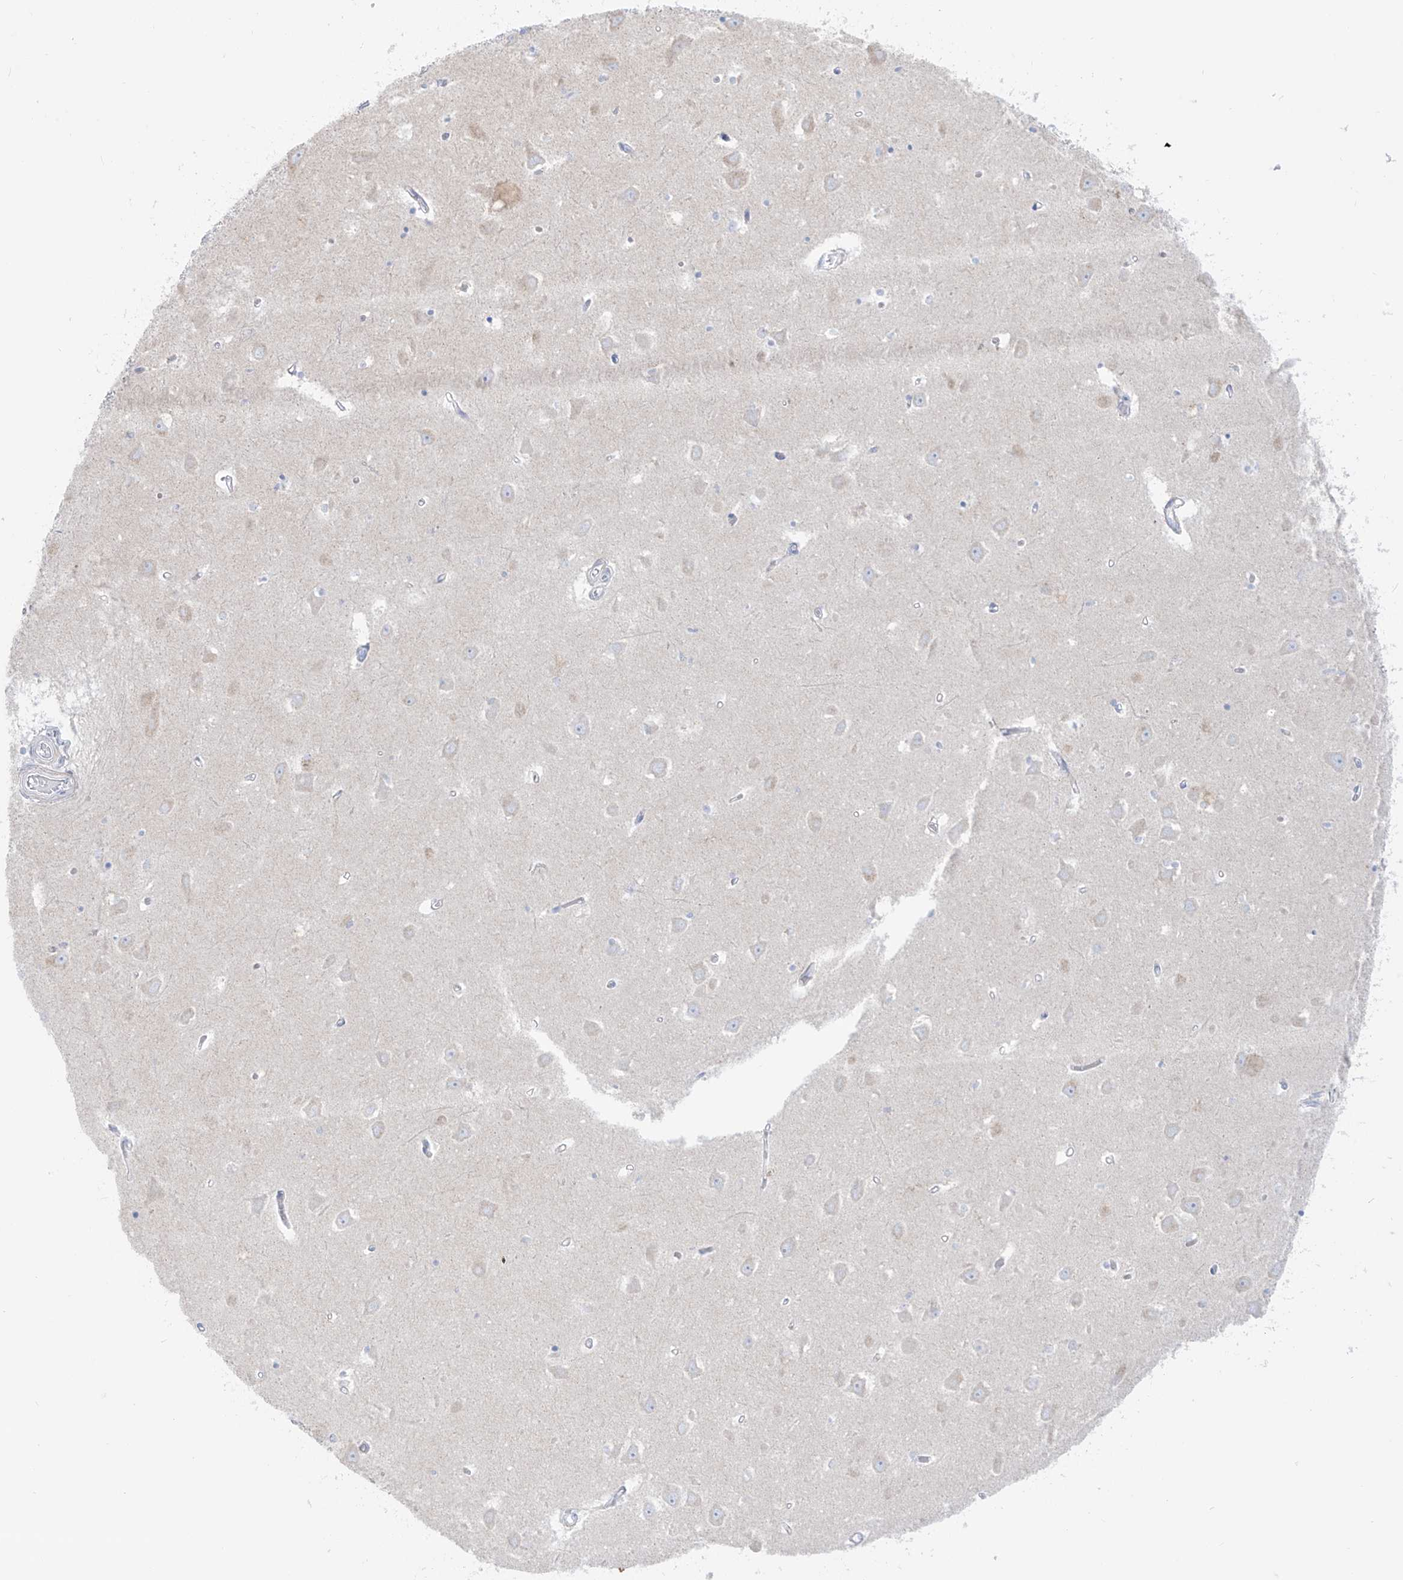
{"staining": {"intensity": "negative", "quantity": "none", "location": "none"}, "tissue": "hippocampus", "cell_type": "Glial cells", "image_type": "normal", "snomed": [{"axis": "morphology", "description": "Normal tissue, NOS"}, {"axis": "topography", "description": "Hippocampus"}], "caption": "The photomicrograph demonstrates no staining of glial cells in normal hippocampus. (Brightfield microscopy of DAB (3,3'-diaminobenzidine) immunohistochemistry at high magnification).", "gene": "SLC26A3", "patient": {"sex": "male", "age": 70}}